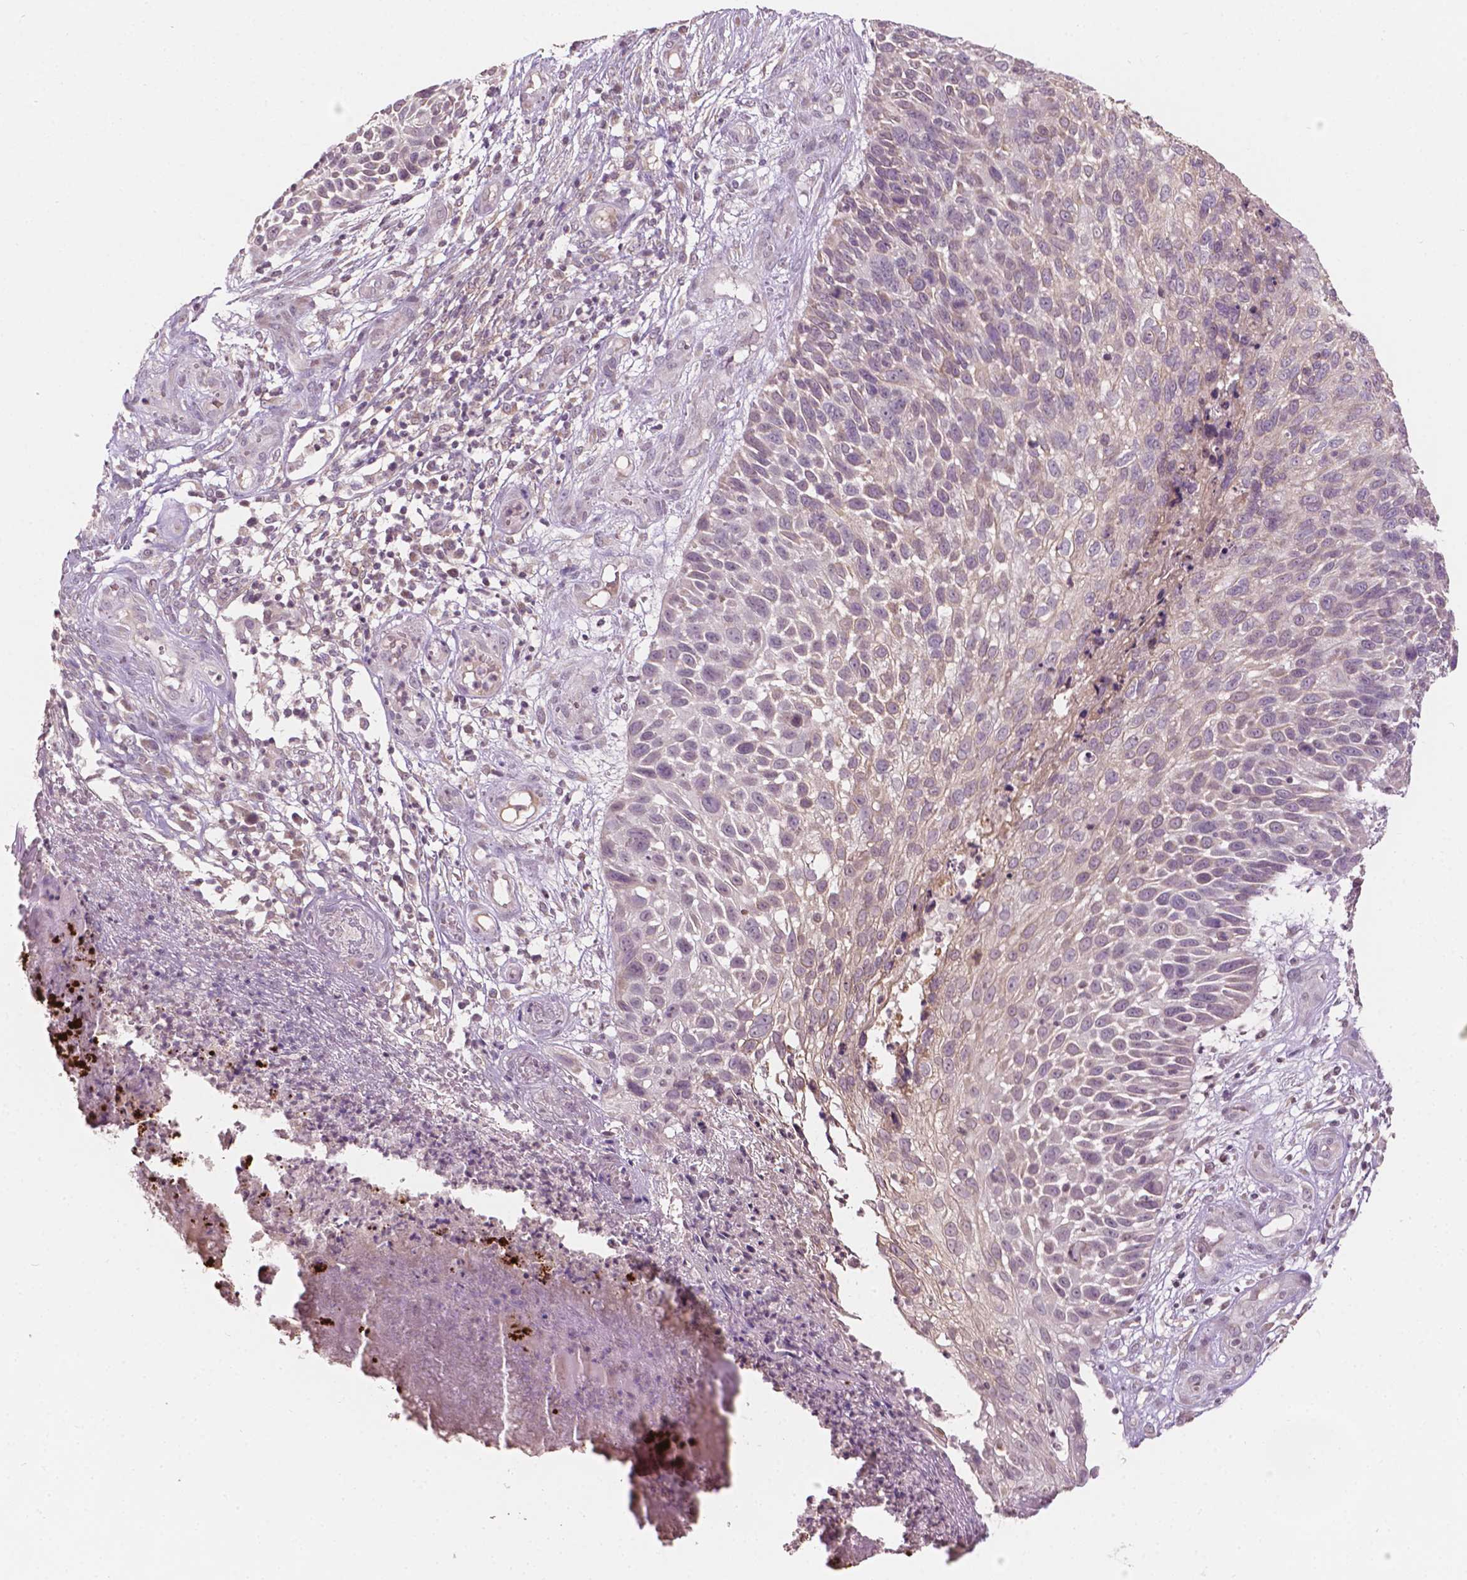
{"staining": {"intensity": "negative", "quantity": "none", "location": "none"}, "tissue": "skin cancer", "cell_type": "Tumor cells", "image_type": "cancer", "snomed": [{"axis": "morphology", "description": "Squamous cell carcinoma, NOS"}, {"axis": "topography", "description": "Skin"}], "caption": "Immunohistochemistry (IHC) micrograph of human skin cancer stained for a protein (brown), which exhibits no positivity in tumor cells. (Stains: DAB immunohistochemistry (IHC) with hematoxylin counter stain, Microscopy: brightfield microscopy at high magnification).", "gene": "NOS1AP", "patient": {"sex": "male", "age": 92}}